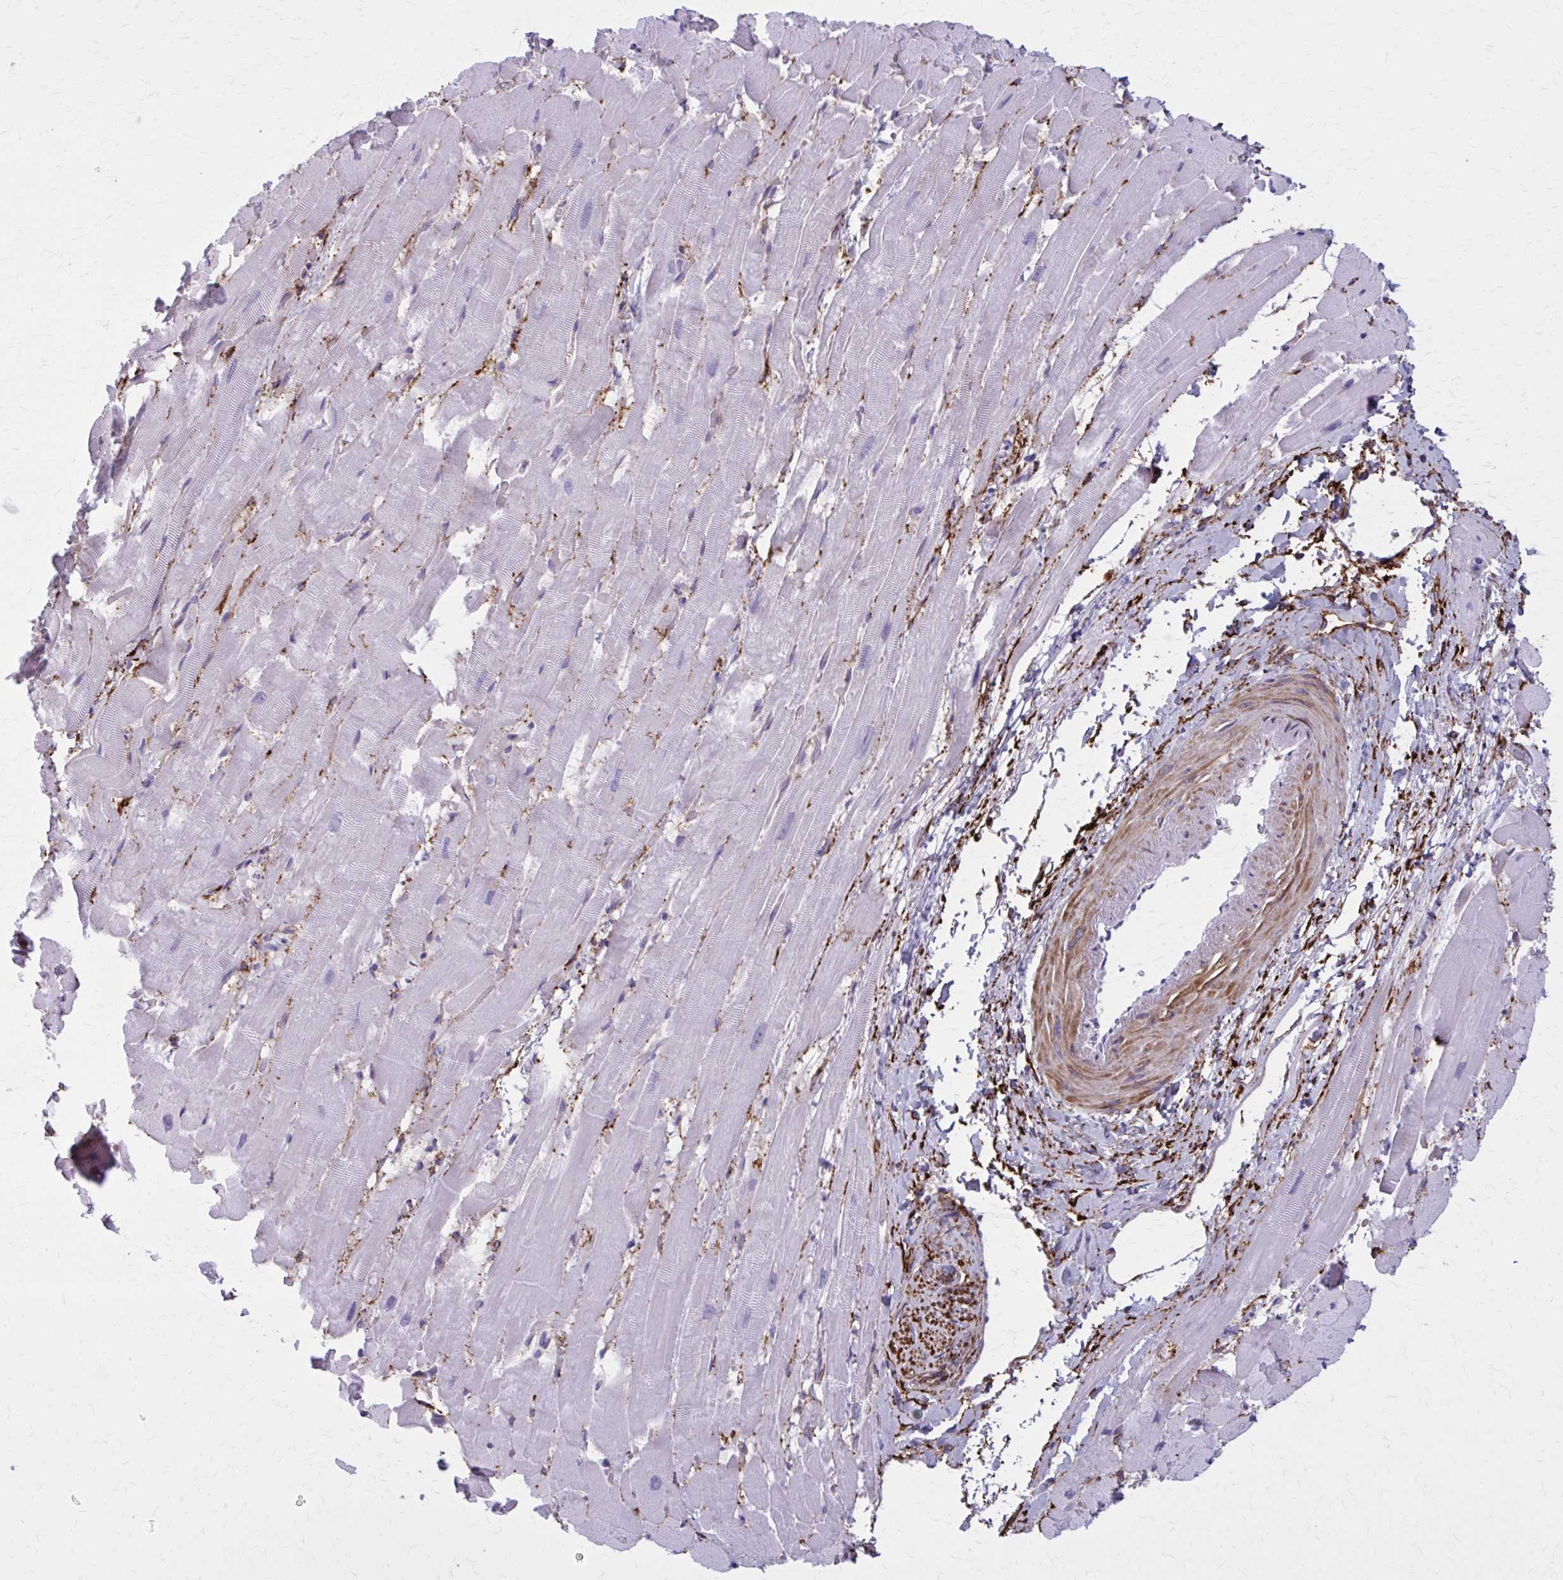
{"staining": {"intensity": "negative", "quantity": "none", "location": "none"}, "tissue": "heart muscle", "cell_type": "Cardiomyocytes", "image_type": "normal", "snomed": [{"axis": "morphology", "description": "Normal tissue, NOS"}, {"axis": "topography", "description": "Heart"}], "caption": "This image is of benign heart muscle stained with immunohistochemistry to label a protein in brown with the nuclei are counter-stained blue. There is no positivity in cardiomyocytes. The staining is performed using DAB (3,3'-diaminobenzidine) brown chromogen with nuclei counter-stained in using hematoxylin.", "gene": "AKAP12", "patient": {"sex": "male", "age": 37}}